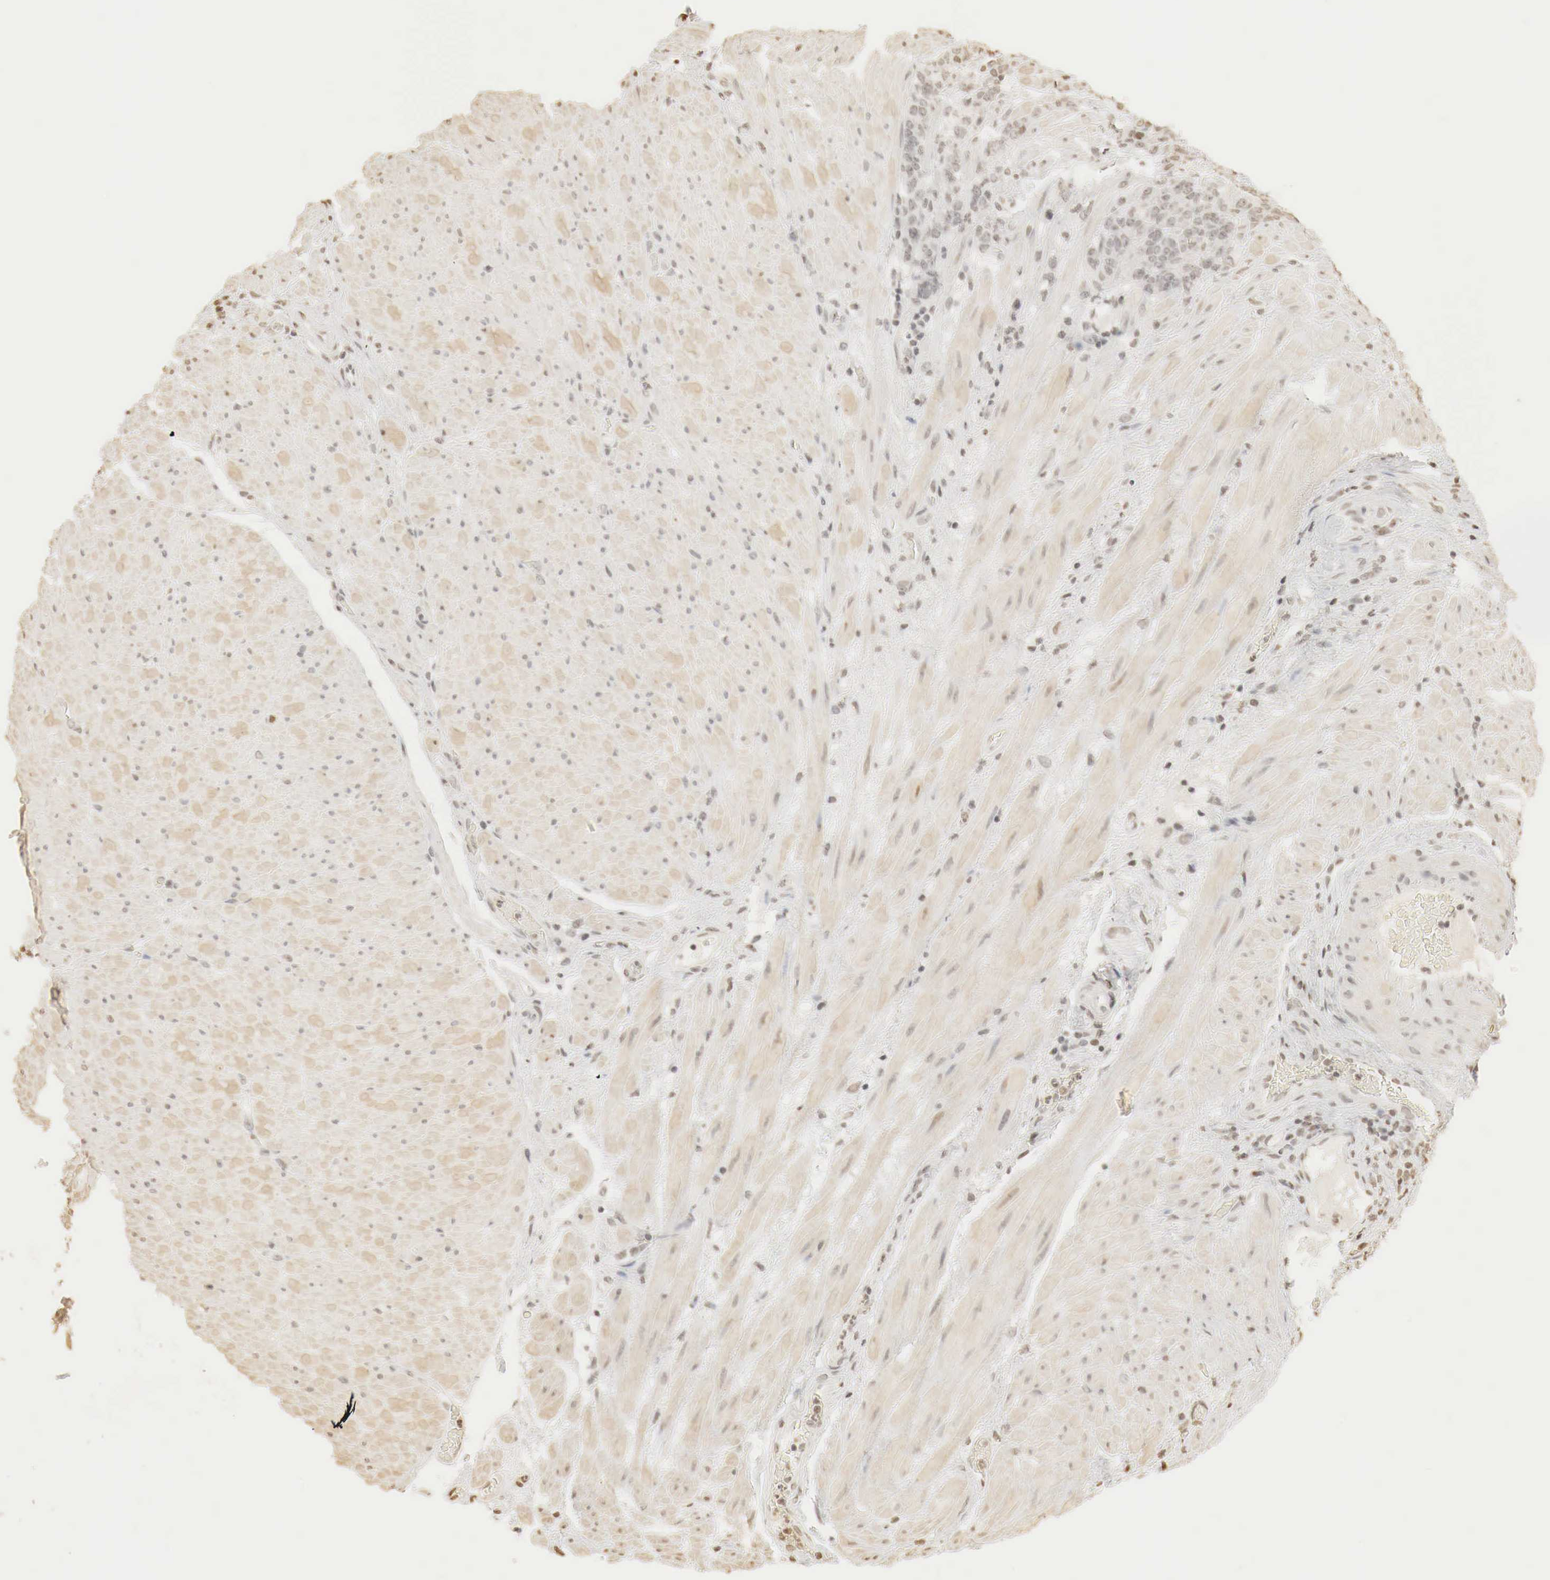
{"staining": {"intensity": "negative", "quantity": "none", "location": "none"}, "tissue": "stomach cancer", "cell_type": "Tumor cells", "image_type": "cancer", "snomed": [{"axis": "morphology", "description": "Adenocarcinoma, NOS"}, {"axis": "topography", "description": "Stomach, lower"}], "caption": "The photomicrograph demonstrates no staining of tumor cells in adenocarcinoma (stomach). The staining is performed using DAB brown chromogen with nuclei counter-stained in using hematoxylin.", "gene": "ERBB4", "patient": {"sex": "male", "age": 88}}